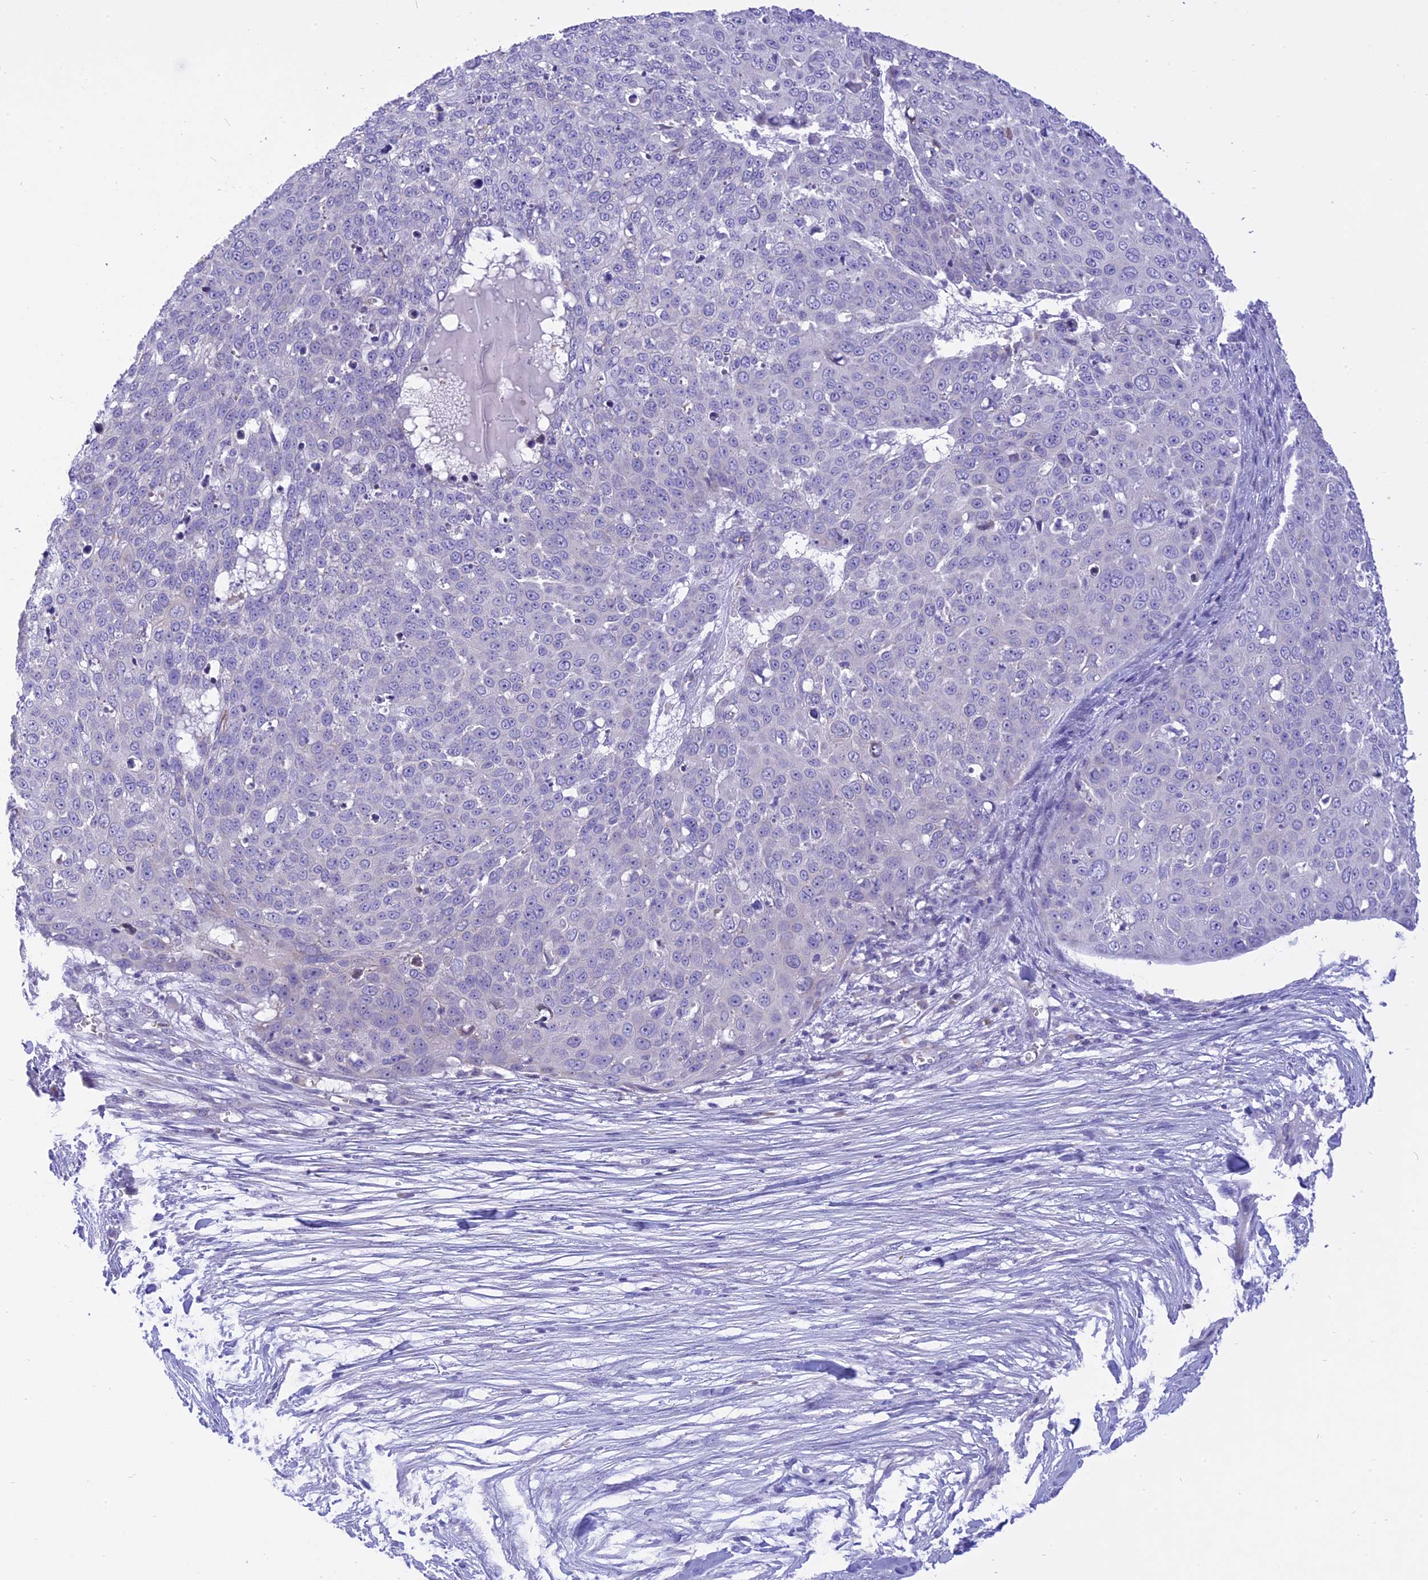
{"staining": {"intensity": "negative", "quantity": "none", "location": "none"}, "tissue": "skin cancer", "cell_type": "Tumor cells", "image_type": "cancer", "snomed": [{"axis": "morphology", "description": "Squamous cell carcinoma, NOS"}, {"axis": "topography", "description": "Skin"}], "caption": "Tumor cells show no significant positivity in skin cancer (squamous cell carcinoma).", "gene": "DCAF16", "patient": {"sex": "male", "age": 71}}